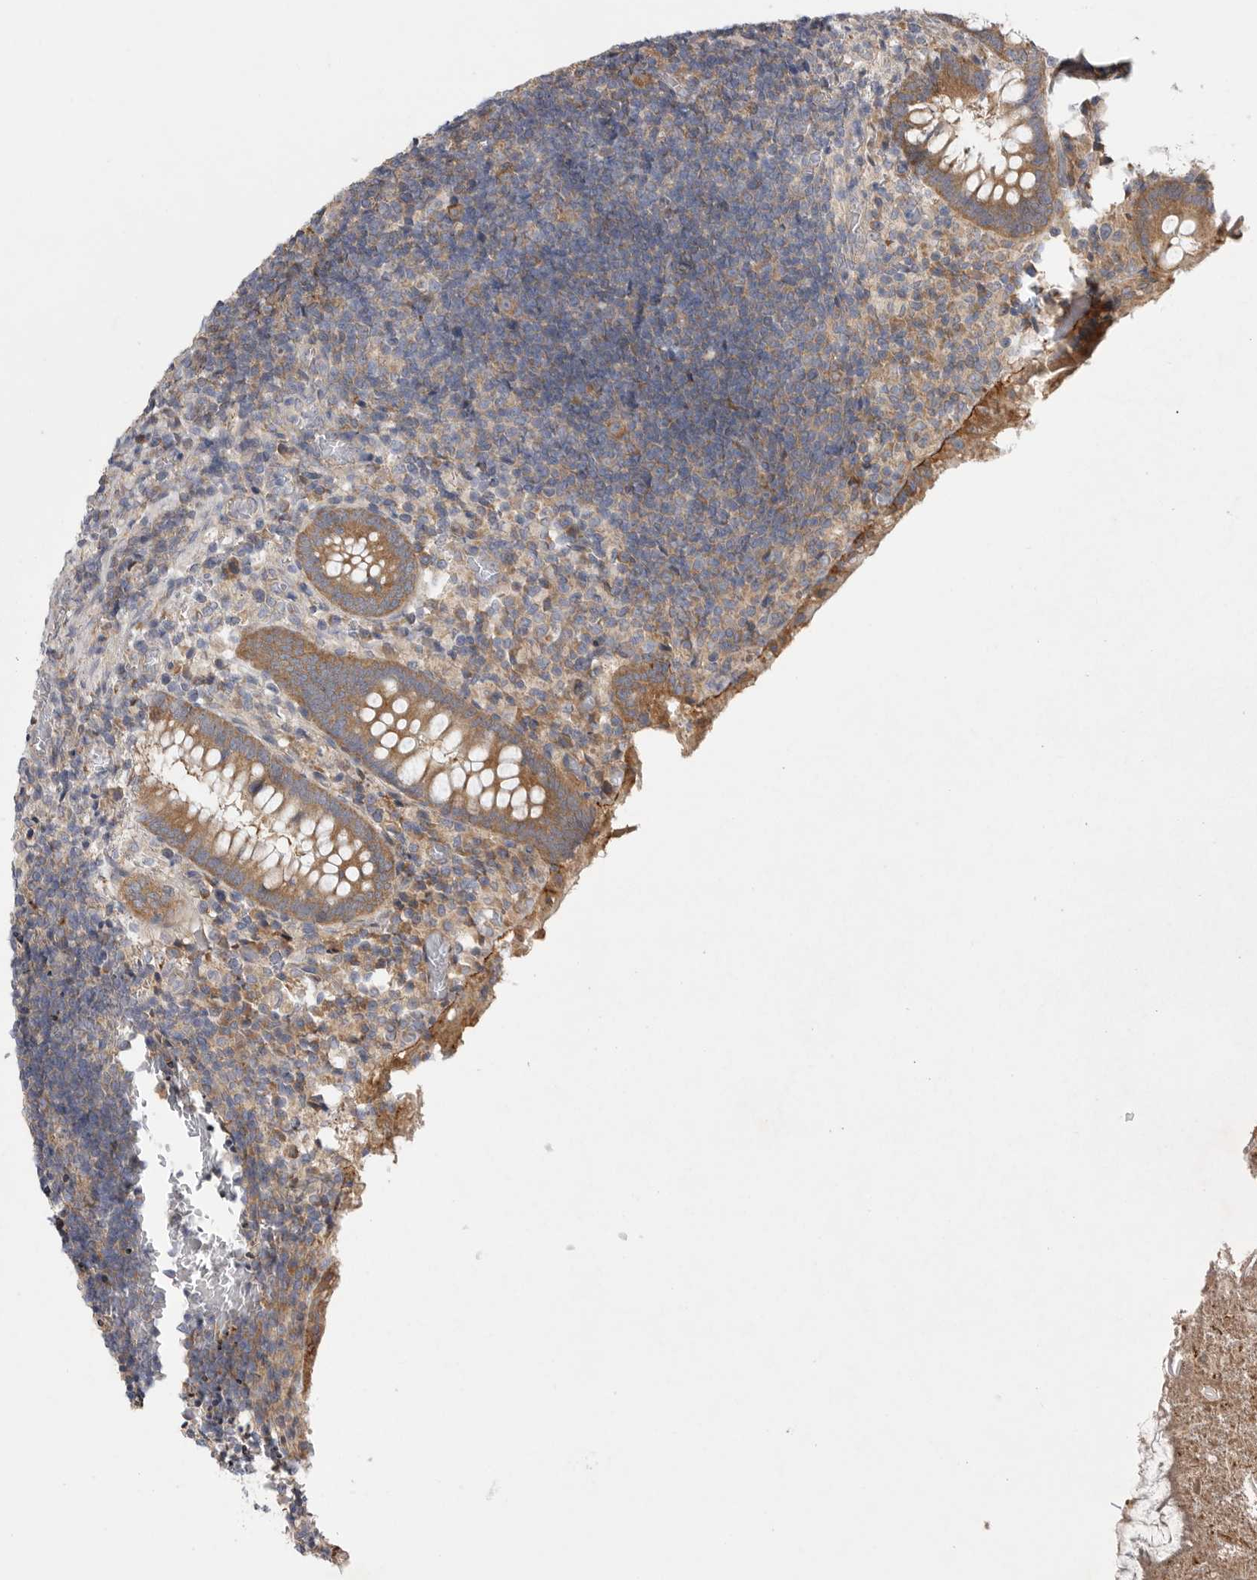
{"staining": {"intensity": "moderate", "quantity": ">75%", "location": "cytoplasmic/membranous"}, "tissue": "appendix", "cell_type": "Glandular cells", "image_type": "normal", "snomed": [{"axis": "morphology", "description": "Normal tissue, NOS"}, {"axis": "topography", "description": "Appendix"}], "caption": "Immunohistochemical staining of unremarkable human appendix shows medium levels of moderate cytoplasmic/membranous positivity in approximately >75% of glandular cells.", "gene": "FBXO43", "patient": {"sex": "female", "age": 17}}